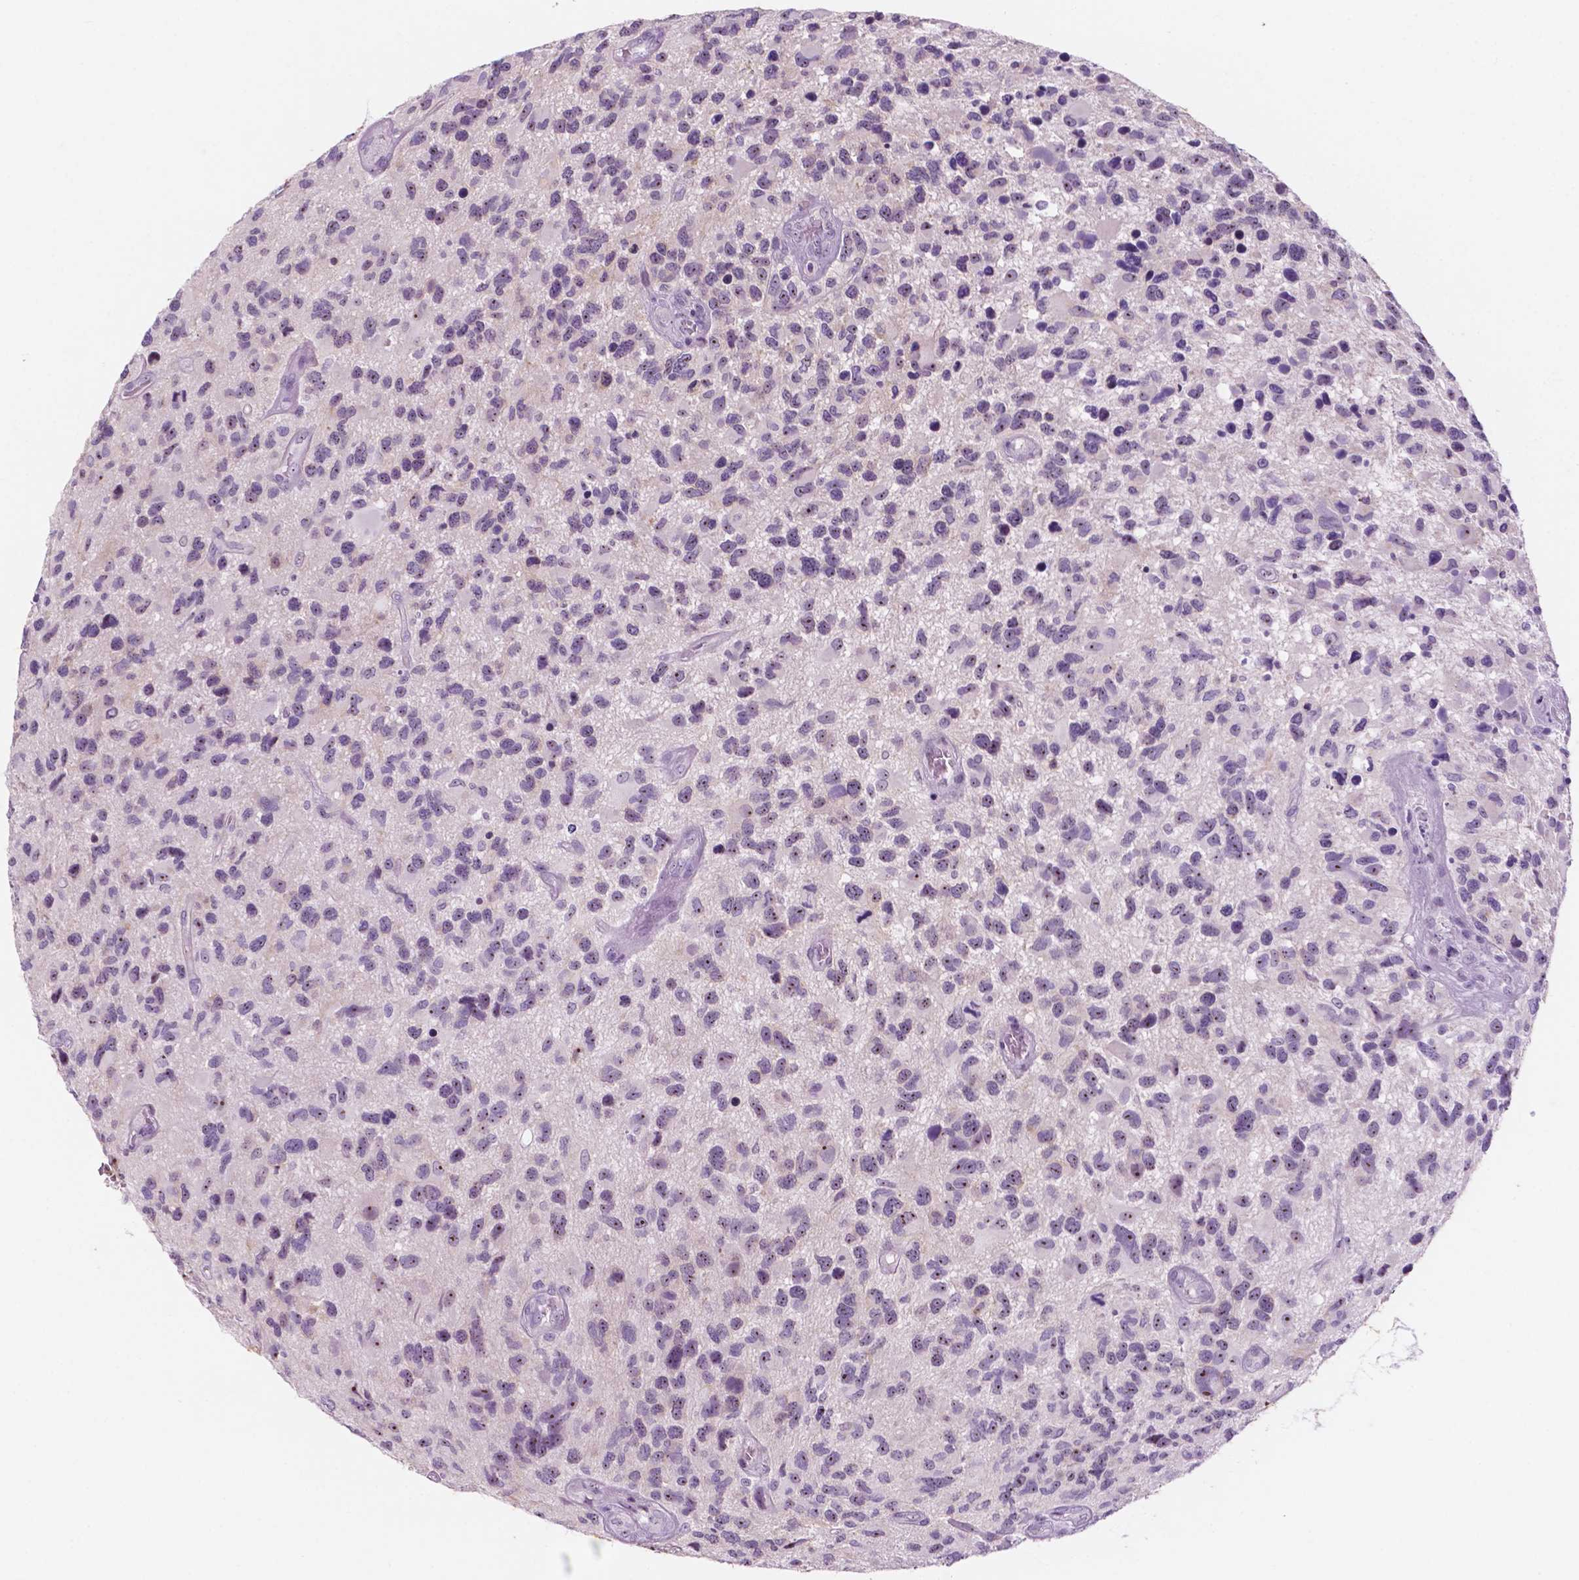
{"staining": {"intensity": "weak", "quantity": "<25%", "location": "nuclear"}, "tissue": "glioma", "cell_type": "Tumor cells", "image_type": "cancer", "snomed": [{"axis": "morphology", "description": "Glioma, malignant, NOS"}, {"axis": "morphology", "description": "Glioma, malignant, High grade"}, {"axis": "topography", "description": "Brain"}], "caption": "There is no significant staining in tumor cells of malignant glioma (high-grade). (DAB immunohistochemistry visualized using brightfield microscopy, high magnification).", "gene": "ZNF853", "patient": {"sex": "female", "age": 71}}